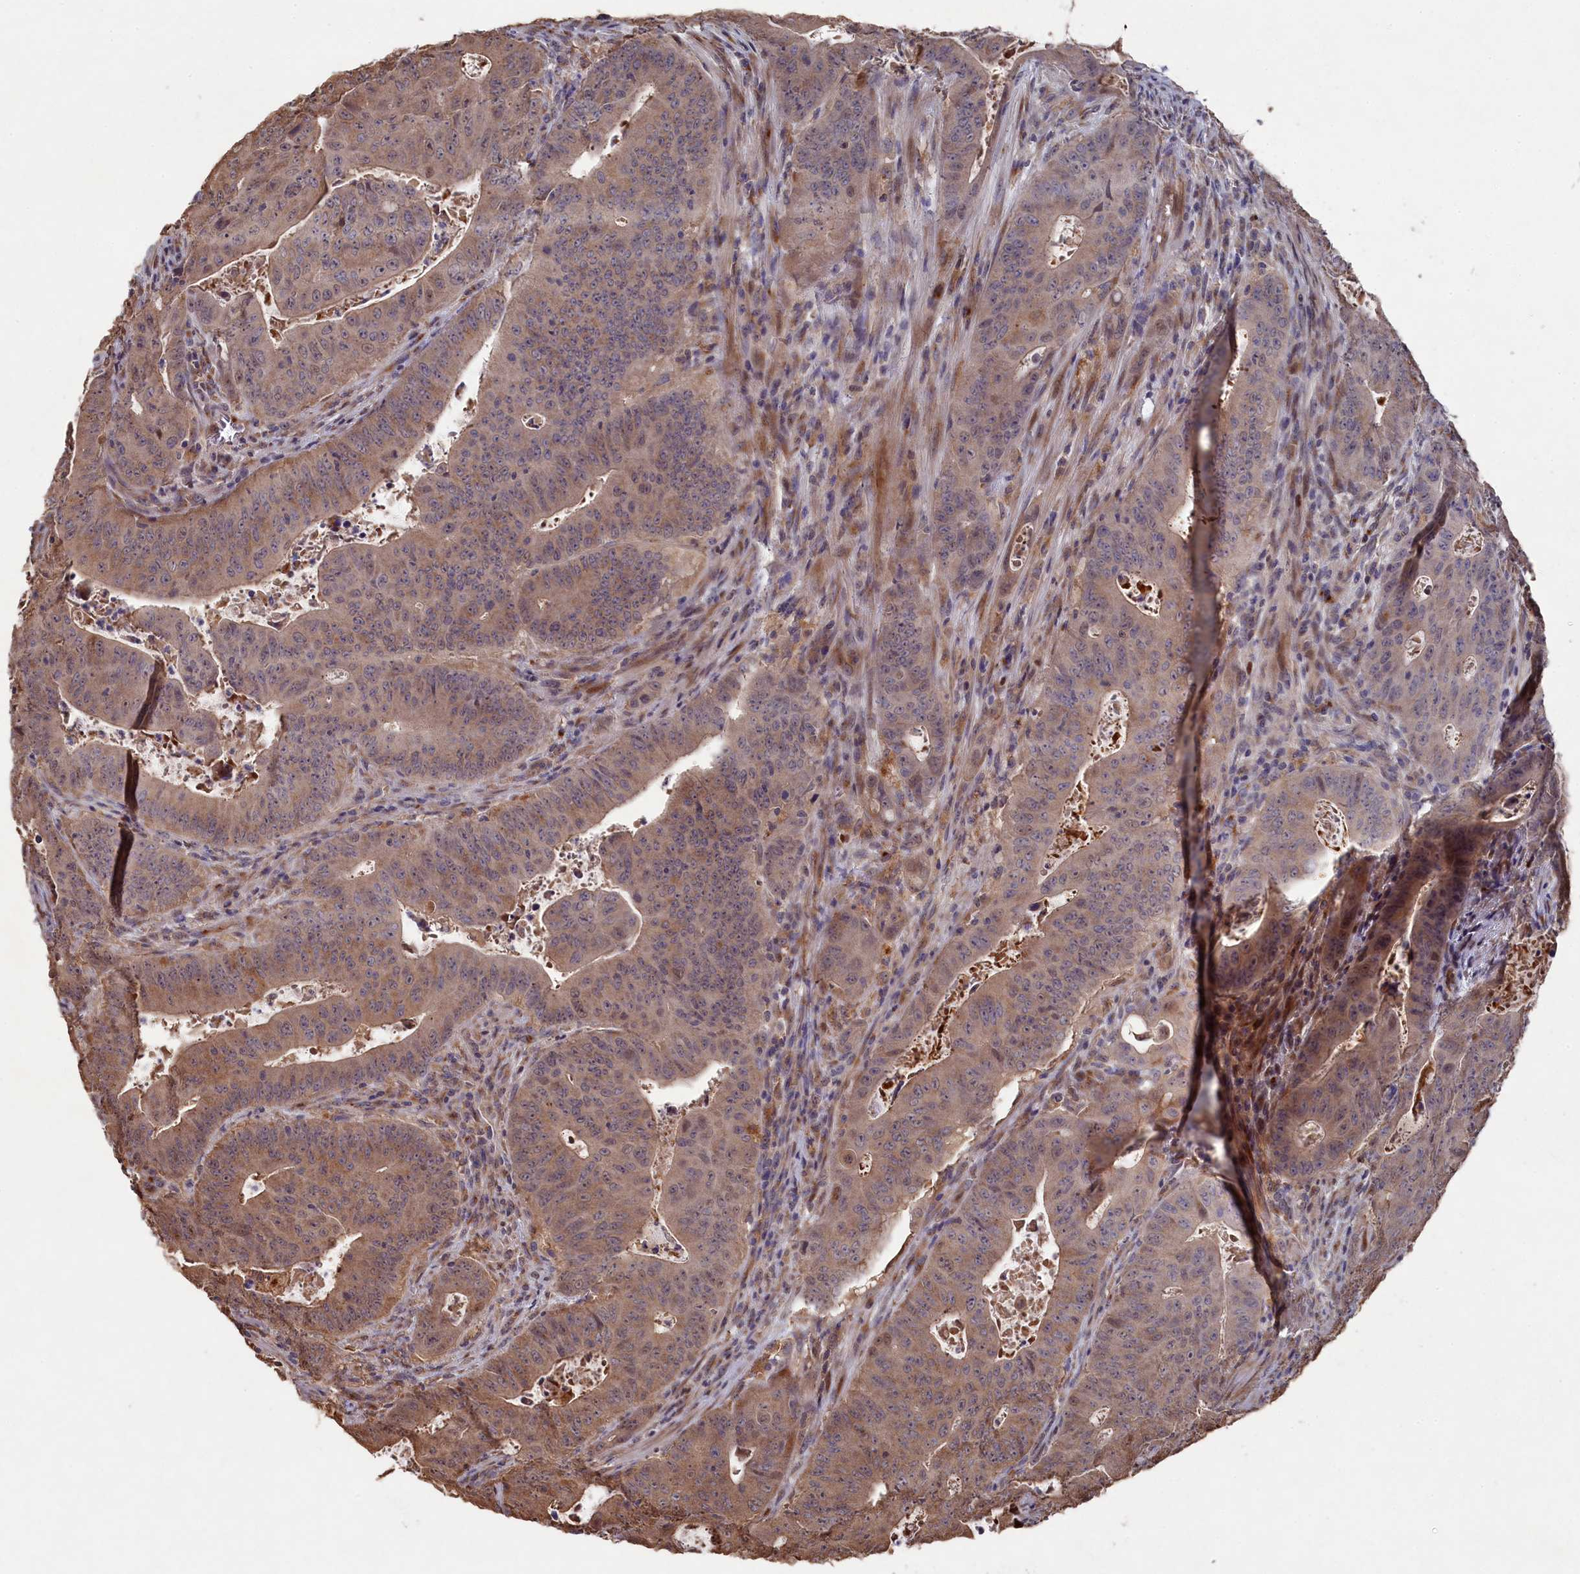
{"staining": {"intensity": "weak", "quantity": ">75%", "location": "cytoplasmic/membranous"}, "tissue": "colorectal cancer", "cell_type": "Tumor cells", "image_type": "cancer", "snomed": [{"axis": "morphology", "description": "Adenocarcinoma, NOS"}, {"axis": "topography", "description": "Rectum"}], "caption": "Immunohistochemical staining of human adenocarcinoma (colorectal) demonstrates weak cytoplasmic/membranous protein staining in about >75% of tumor cells.", "gene": "NAA60", "patient": {"sex": "female", "age": 75}}